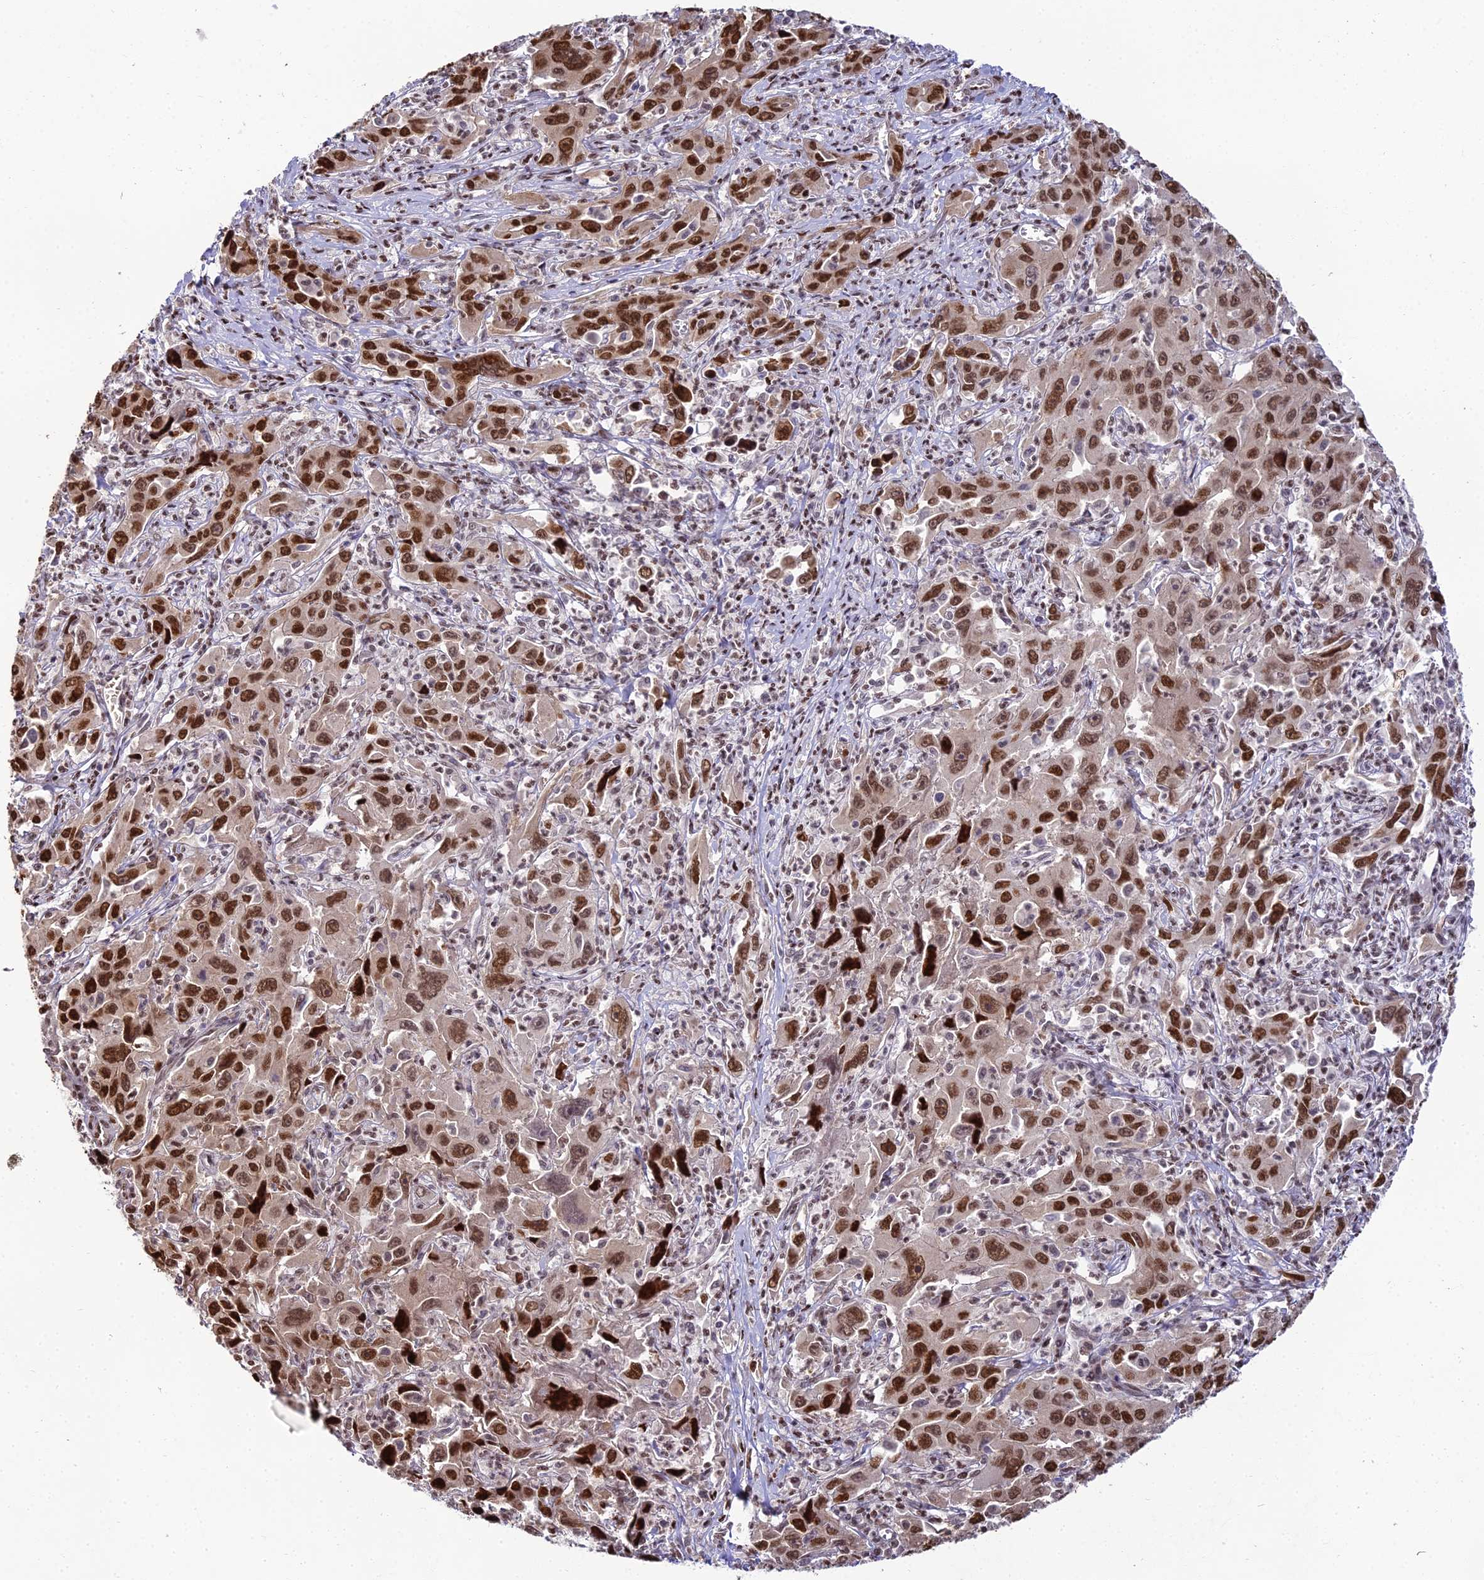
{"staining": {"intensity": "strong", "quantity": "25%-75%", "location": "nuclear"}, "tissue": "liver cancer", "cell_type": "Tumor cells", "image_type": "cancer", "snomed": [{"axis": "morphology", "description": "Carcinoma, Hepatocellular, NOS"}, {"axis": "topography", "description": "Liver"}], "caption": "Liver hepatocellular carcinoma stained with immunohistochemistry exhibits strong nuclear positivity in approximately 25%-75% of tumor cells.", "gene": "ZNF707", "patient": {"sex": "male", "age": 63}}